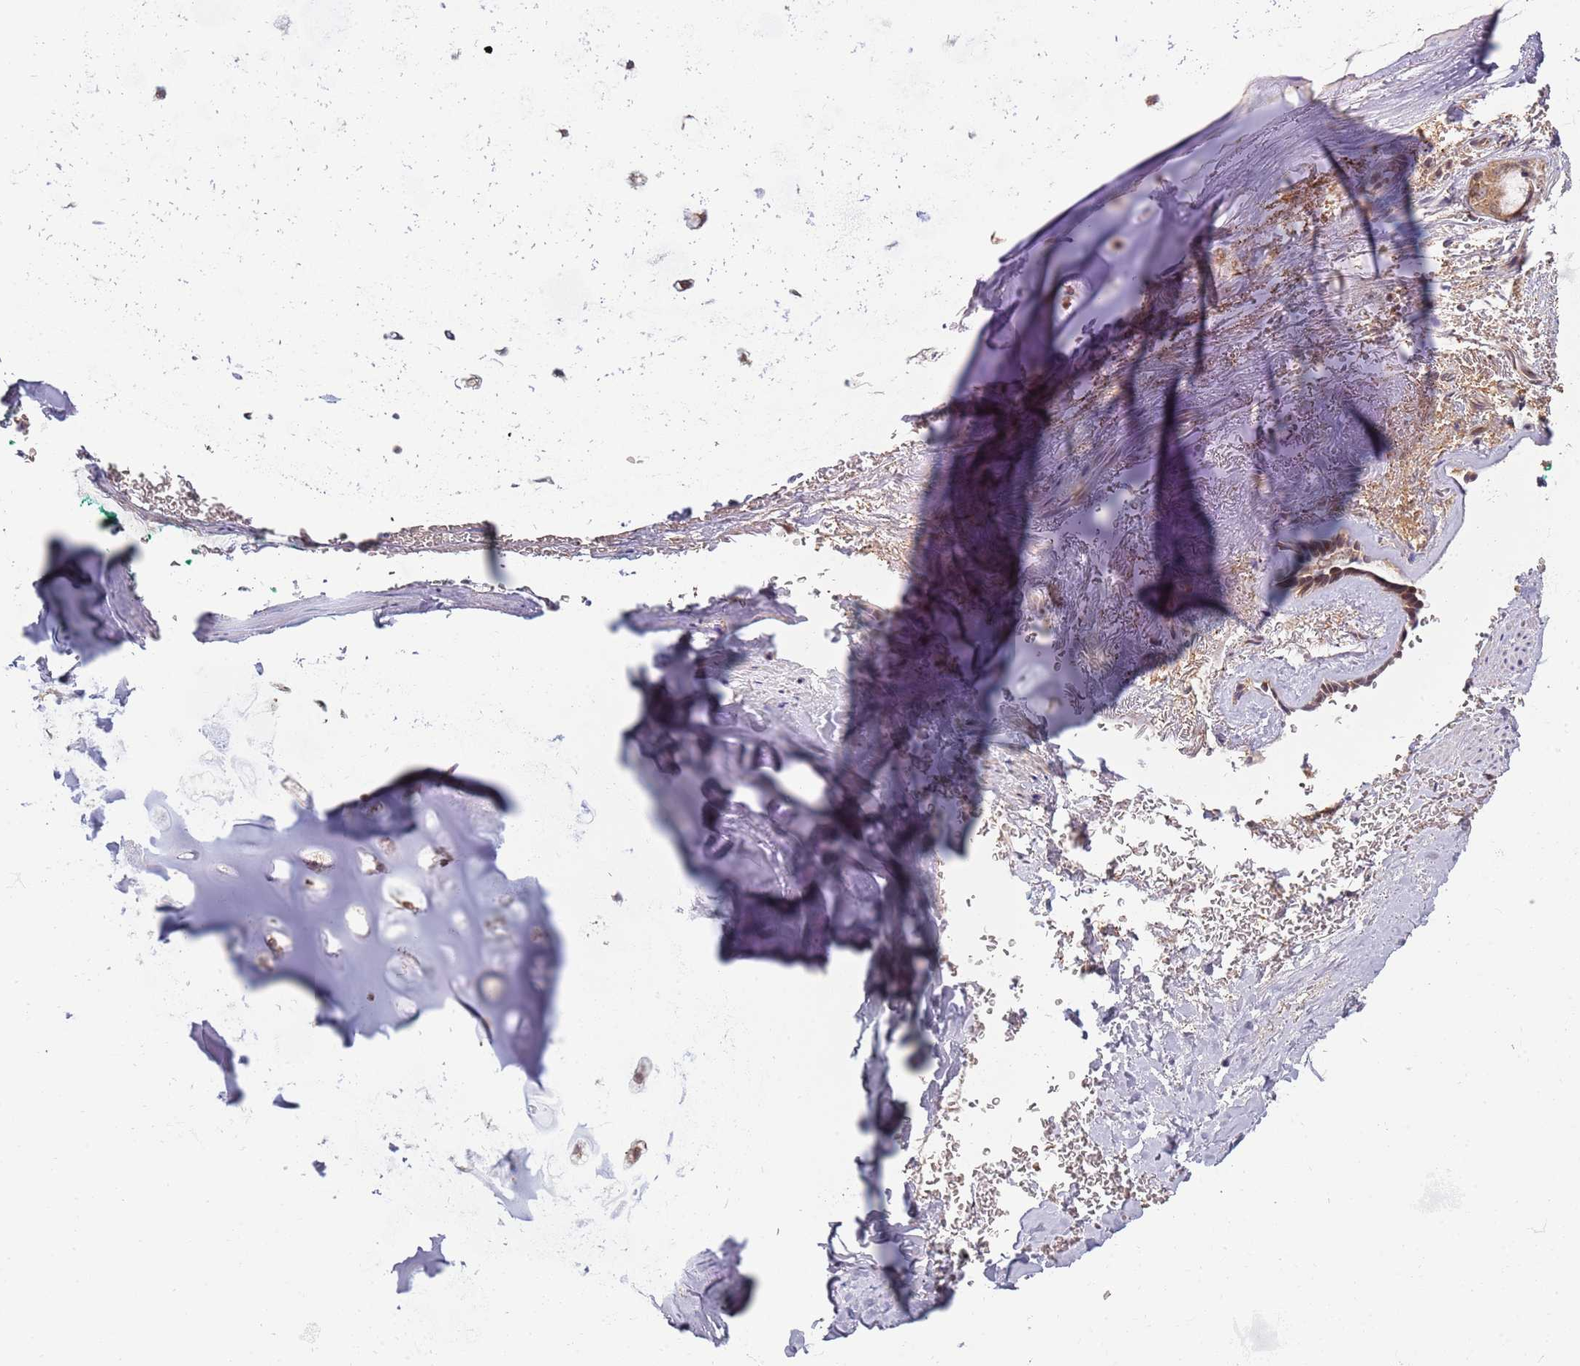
{"staining": {"intensity": "moderate", "quantity": ">75%", "location": "cytoplasmic/membranous"}, "tissue": "soft tissue", "cell_type": "Chondrocytes", "image_type": "normal", "snomed": [{"axis": "morphology", "description": "Normal tissue, NOS"}, {"axis": "topography", "description": "Cartilage tissue"}], "caption": "High-magnification brightfield microscopy of unremarkable soft tissue stained with DAB (3,3'-diaminobenzidine) (brown) and counterstained with hematoxylin (blue). chondrocytes exhibit moderate cytoplasmic/membranous positivity is identified in approximately>75% of cells. (brown staining indicates protein expression, while blue staining denotes nuclei).", "gene": "RNF181", "patient": {"sex": "male", "age": 66}}